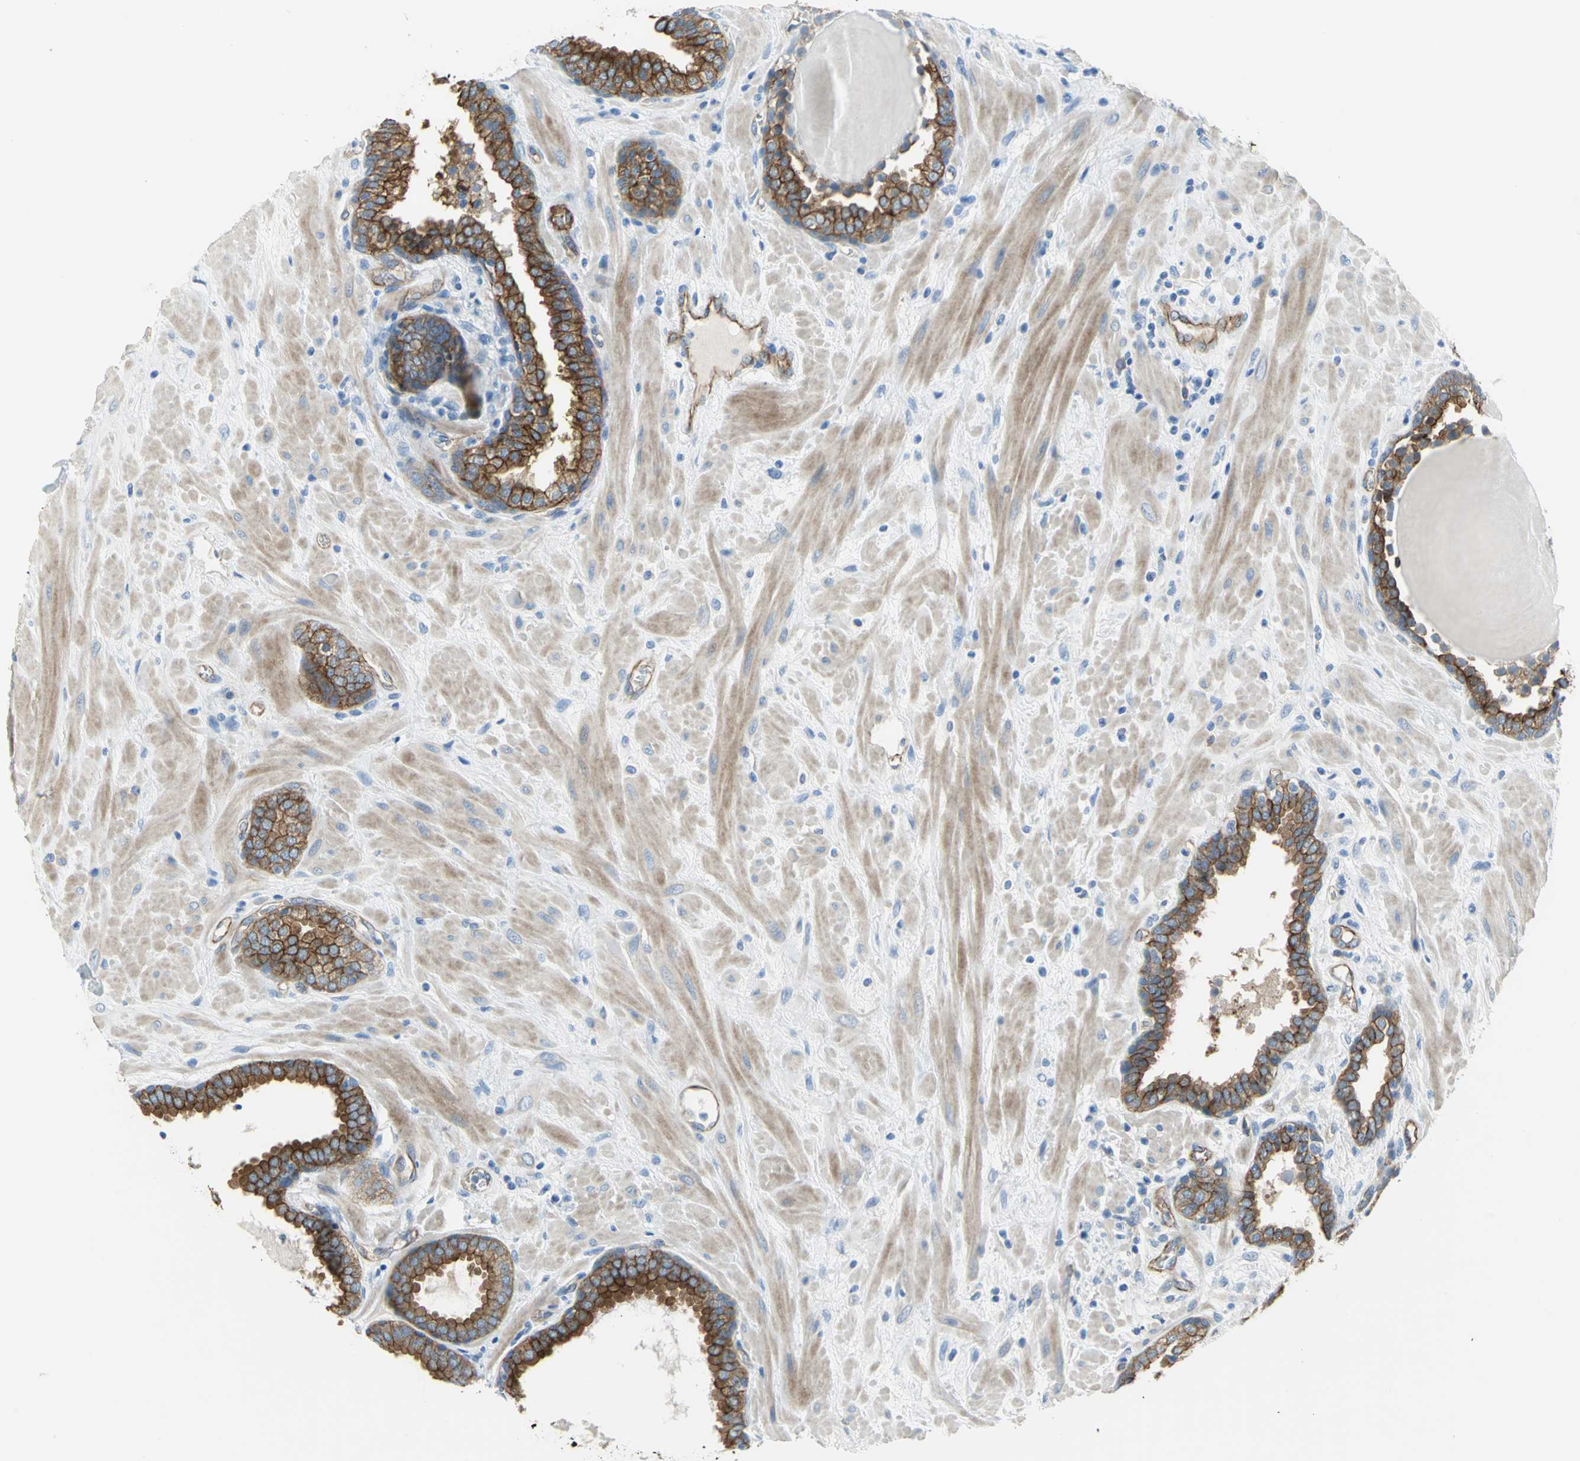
{"staining": {"intensity": "strong", "quantity": ">75%", "location": "cytoplasmic/membranous"}, "tissue": "prostate", "cell_type": "Glandular cells", "image_type": "normal", "snomed": [{"axis": "morphology", "description": "Normal tissue, NOS"}, {"axis": "topography", "description": "Prostate"}], "caption": "Glandular cells reveal high levels of strong cytoplasmic/membranous positivity in approximately >75% of cells in unremarkable human prostate. (IHC, brightfield microscopy, high magnification).", "gene": "FLNB", "patient": {"sex": "male", "age": 51}}